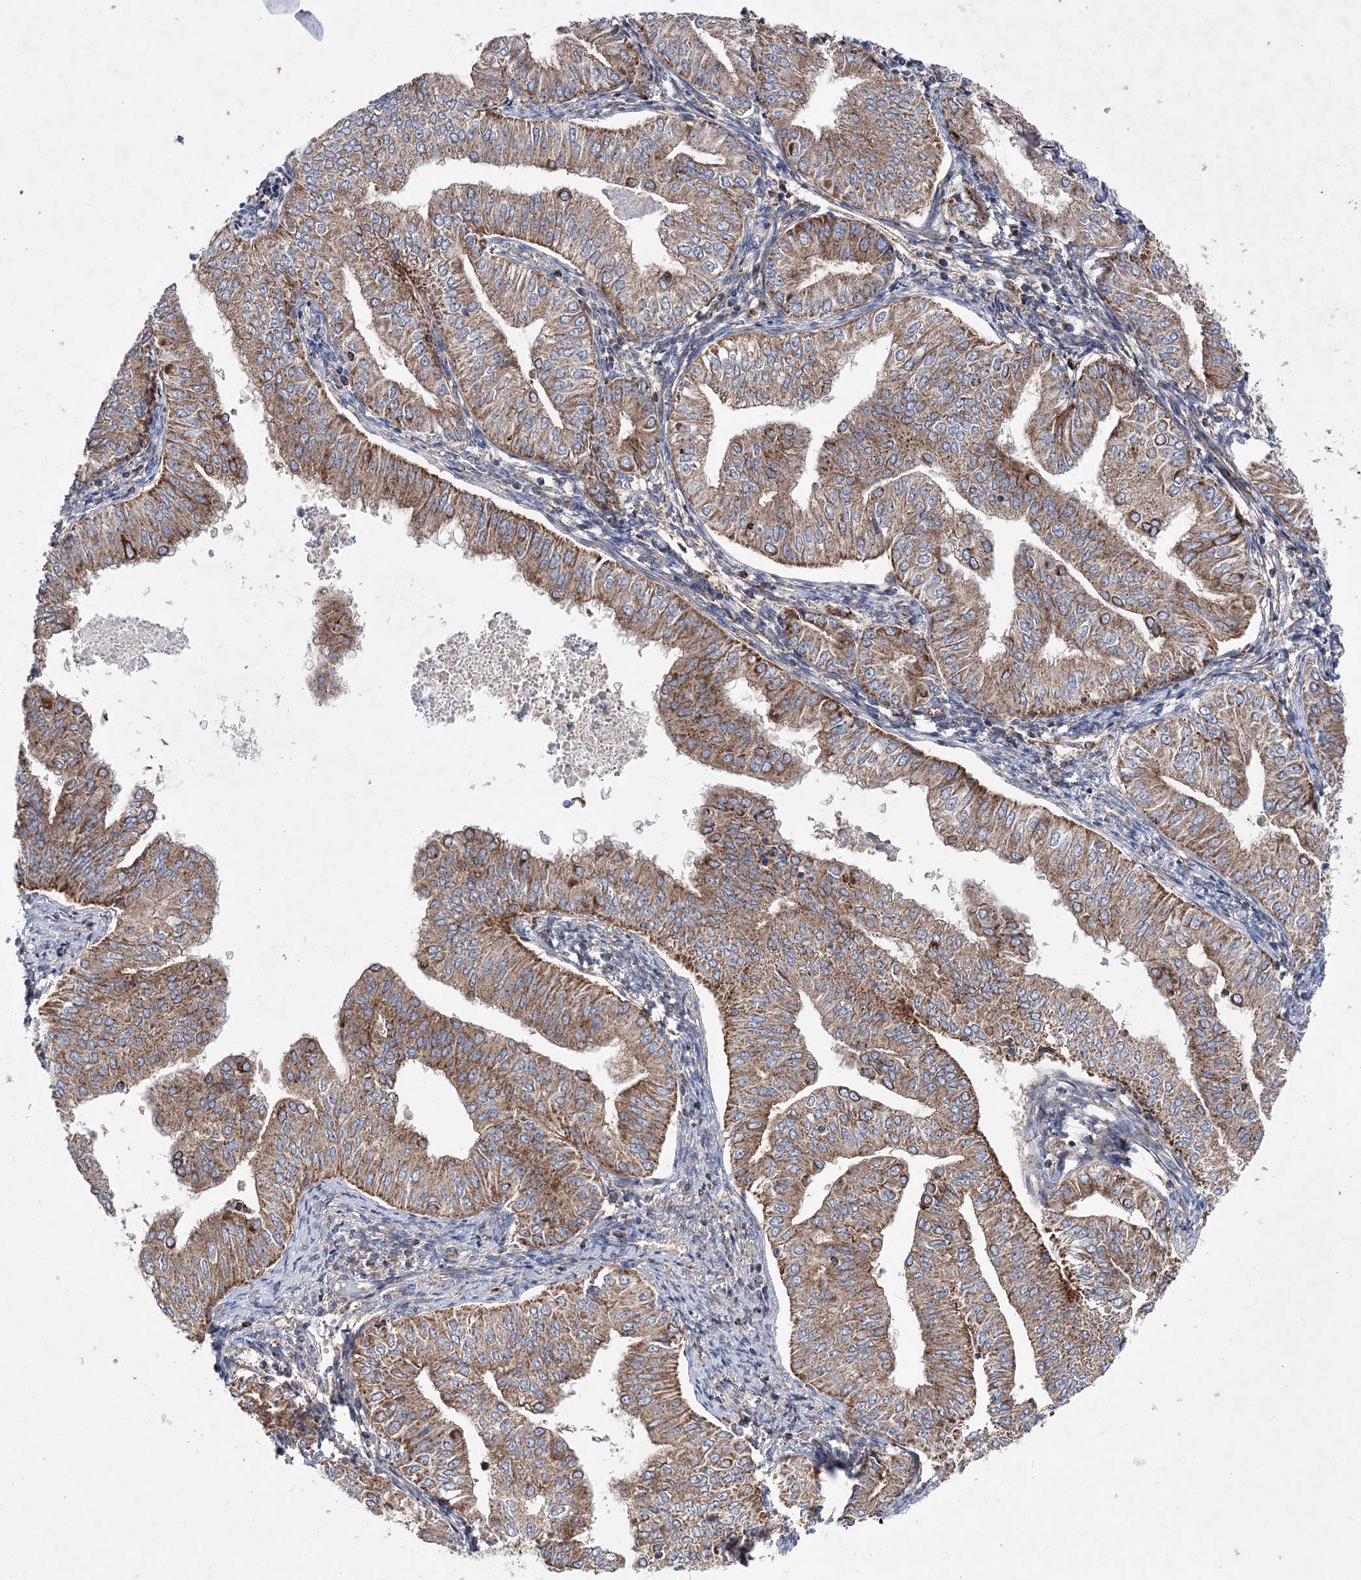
{"staining": {"intensity": "moderate", "quantity": ">75%", "location": "cytoplasmic/membranous"}, "tissue": "endometrial cancer", "cell_type": "Tumor cells", "image_type": "cancer", "snomed": [{"axis": "morphology", "description": "Normal tissue, NOS"}, {"axis": "morphology", "description": "Adenocarcinoma, NOS"}, {"axis": "topography", "description": "Endometrium"}], "caption": "IHC photomicrograph of endometrial adenocarcinoma stained for a protein (brown), which reveals medium levels of moderate cytoplasmic/membranous positivity in approximately >75% of tumor cells.", "gene": "NGLY1", "patient": {"sex": "female", "age": 53}}